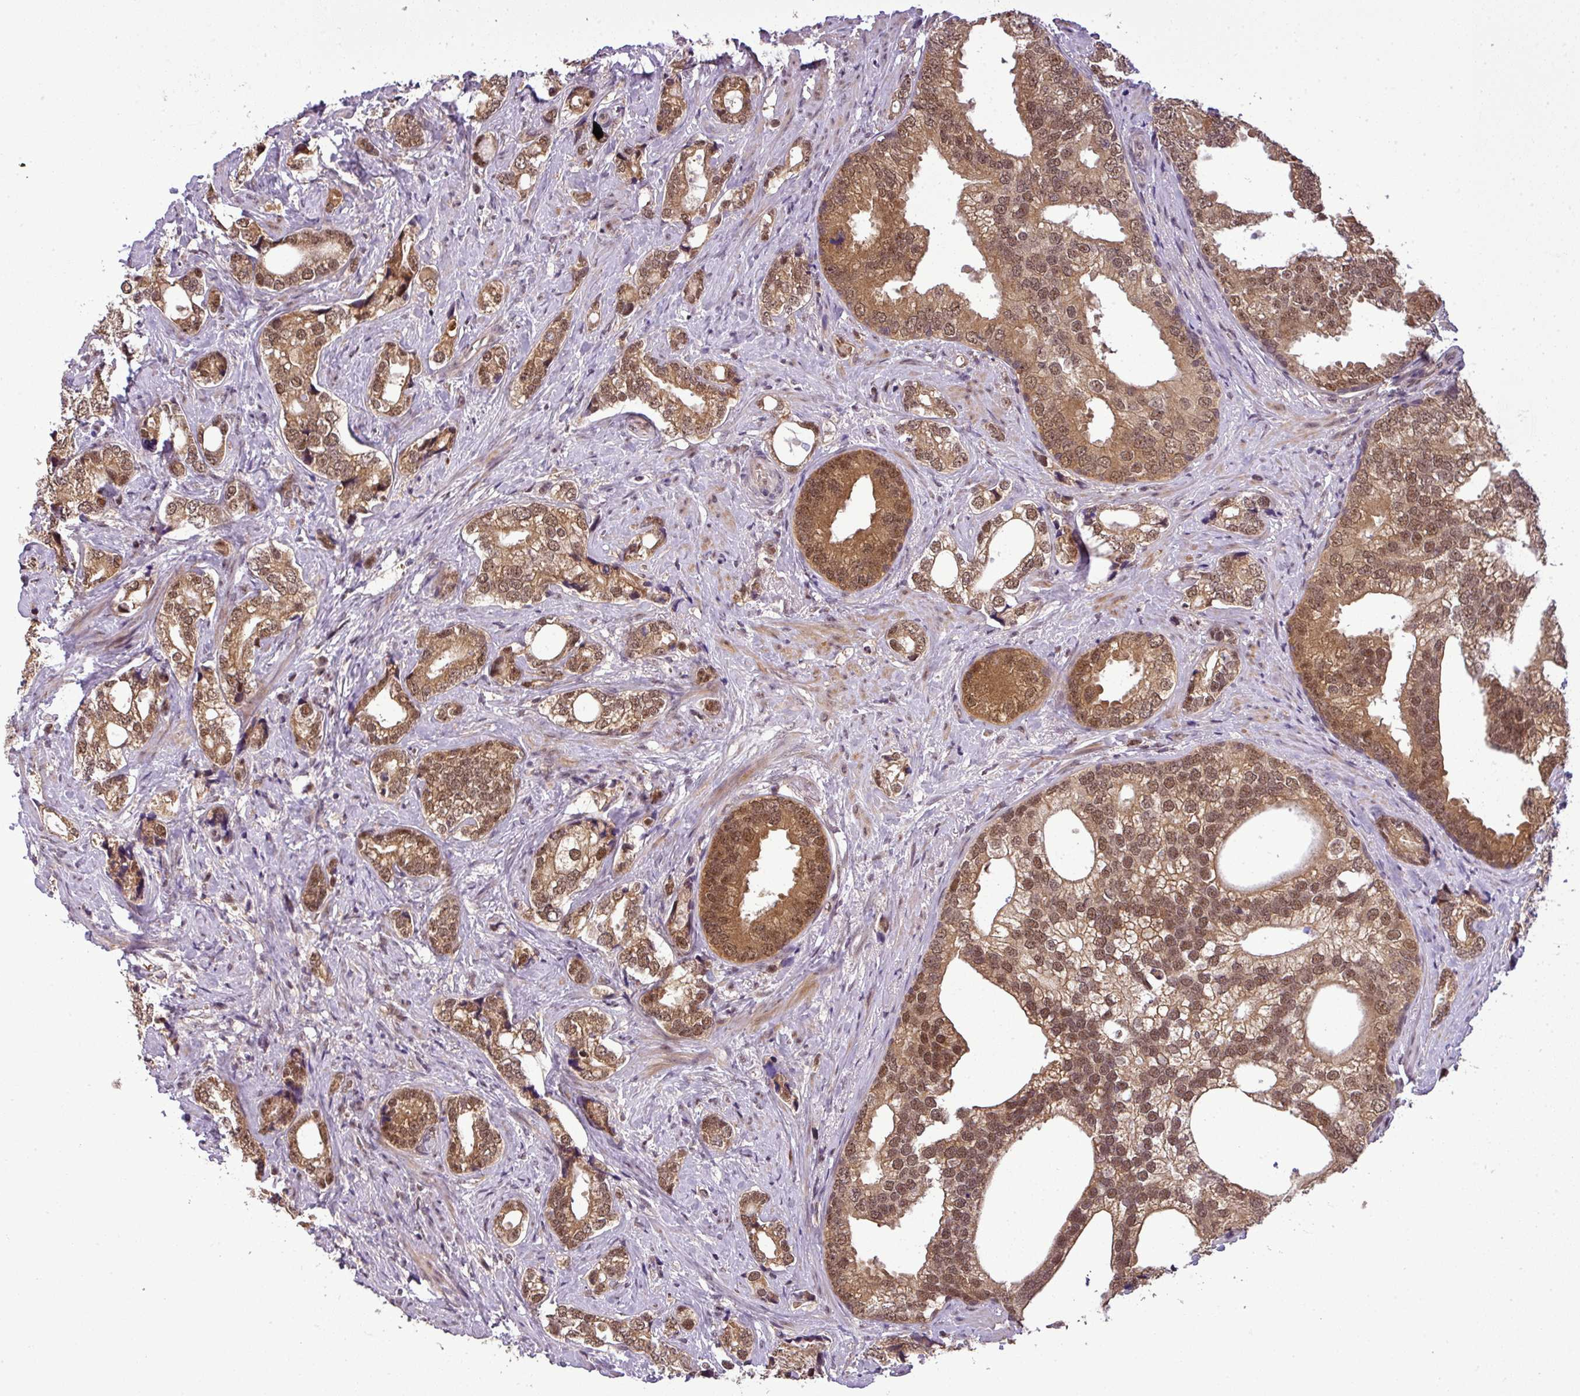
{"staining": {"intensity": "moderate", "quantity": ">75%", "location": "cytoplasmic/membranous,nuclear"}, "tissue": "prostate cancer", "cell_type": "Tumor cells", "image_type": "cancer", "snomed": [{"axis": "morphology", "description": "Adenocarcinoma, High grade"}, {"axis": "topography", "description": "Prostate"}], "caption": "DAB immunohistochemical staining of prostate adenocarcinoma (high-grade) reveals moderate cytoplasmic/membranous and nuclear protein staining in about >75% of tumor cells.", "gene": "MFHAS1", "patient": {"sex": "male", "age": 75}}